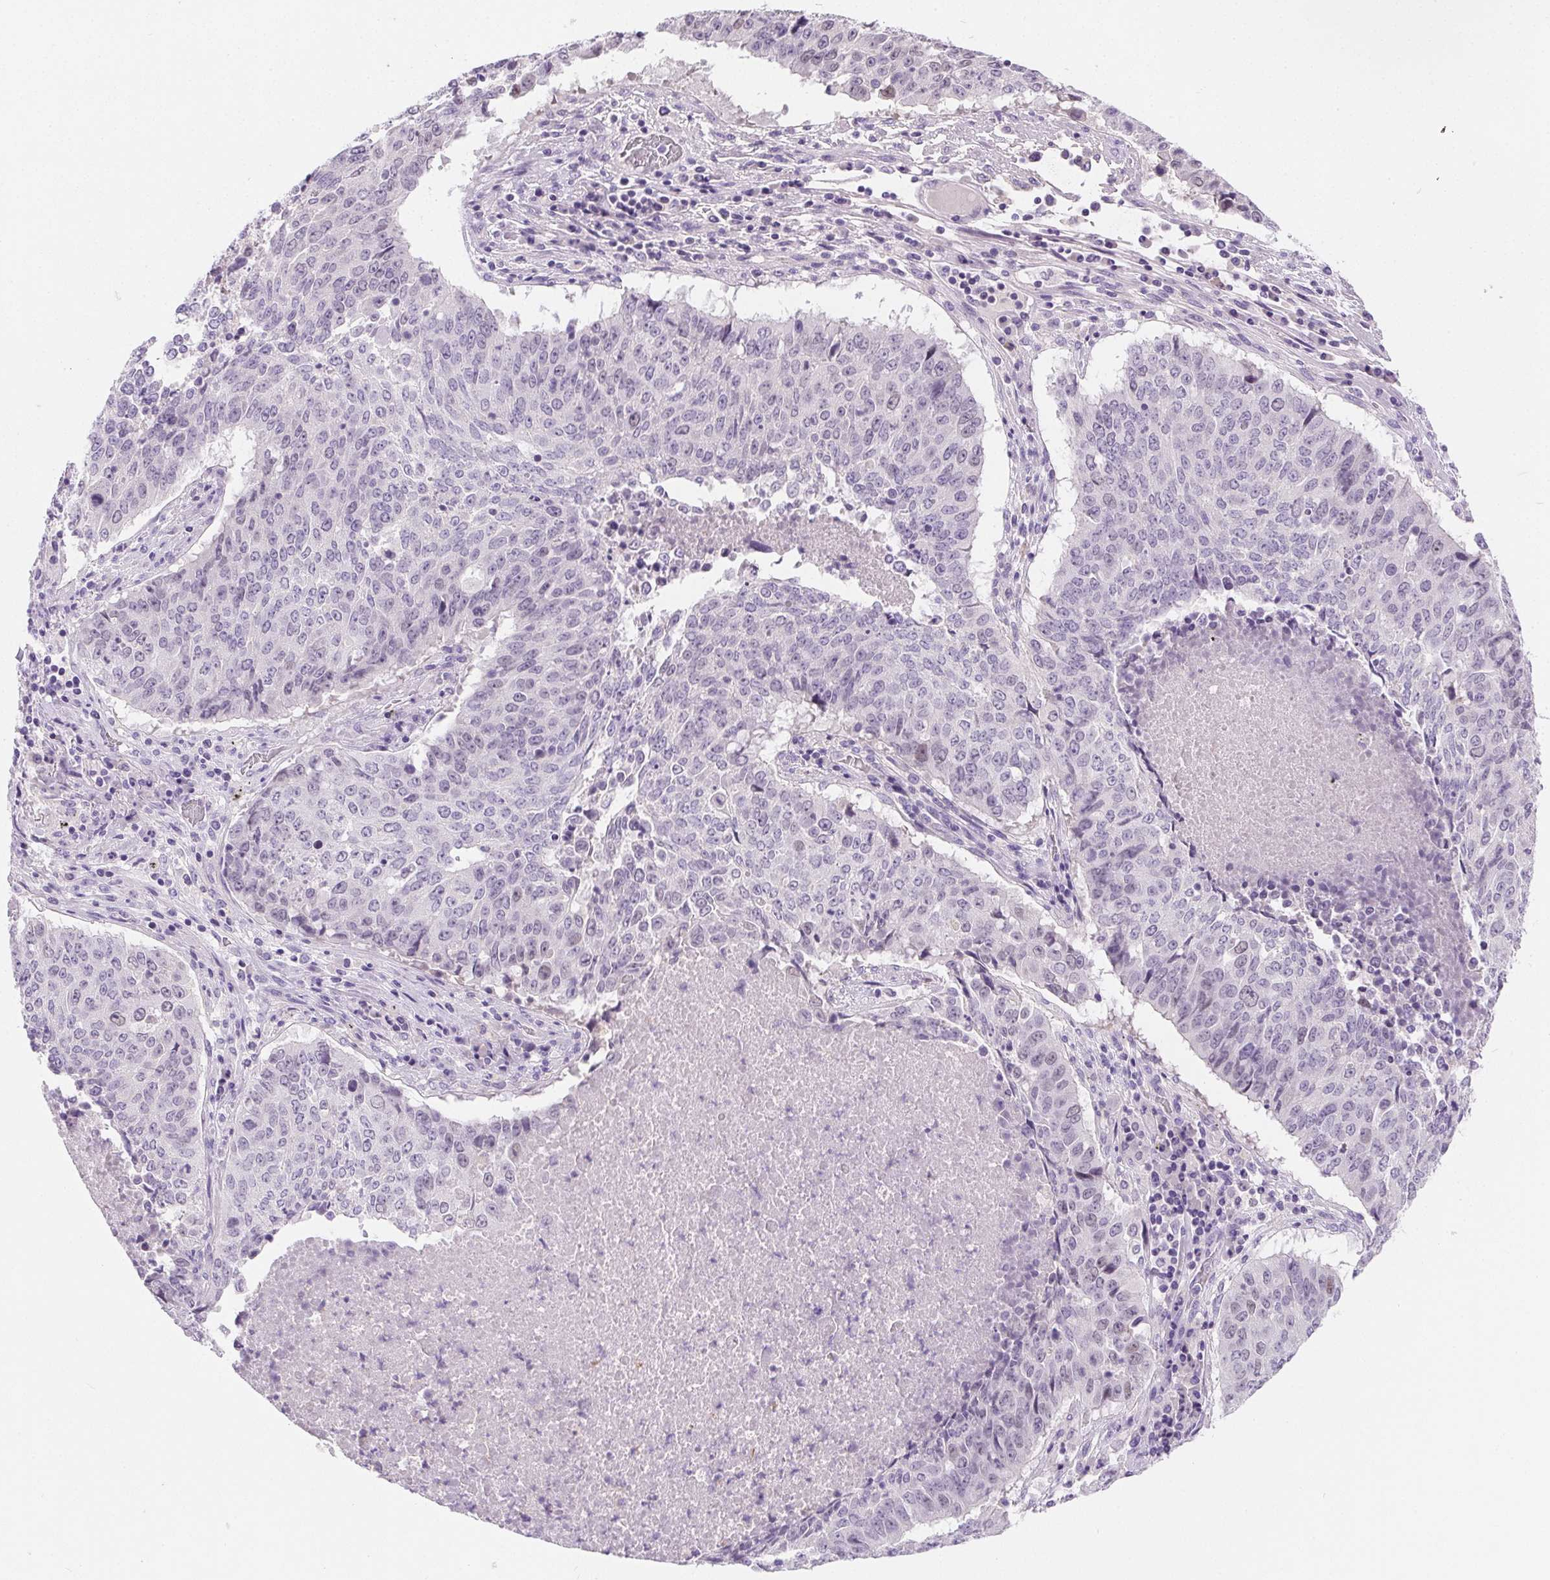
{"staining": {"intensity": "weak", "quantity": "<25%", "location": "nuclear"}, "tissue": "lung cancer", "cell_type": "Tumor cells", "image_type": "cancer", "snomed": [{"axis": "morphology", "description": "Normal tissue, NOS"}, {"axis": "morphology", "description": "Squamous cell carcinoma, NOS"}, {"axis": "topography", "description": "Bronchus"}, {"axis": "topography", "description": "Lung"}], "caption": "An immunohistochemistry photomicrograph of squamous cell carcinoma (lung) is shown. There is no staining in tumor cells of squamous cell carcinoma (lung).", "gene": "SSTR4", "patient": {"sex": "male", "age": 64}}